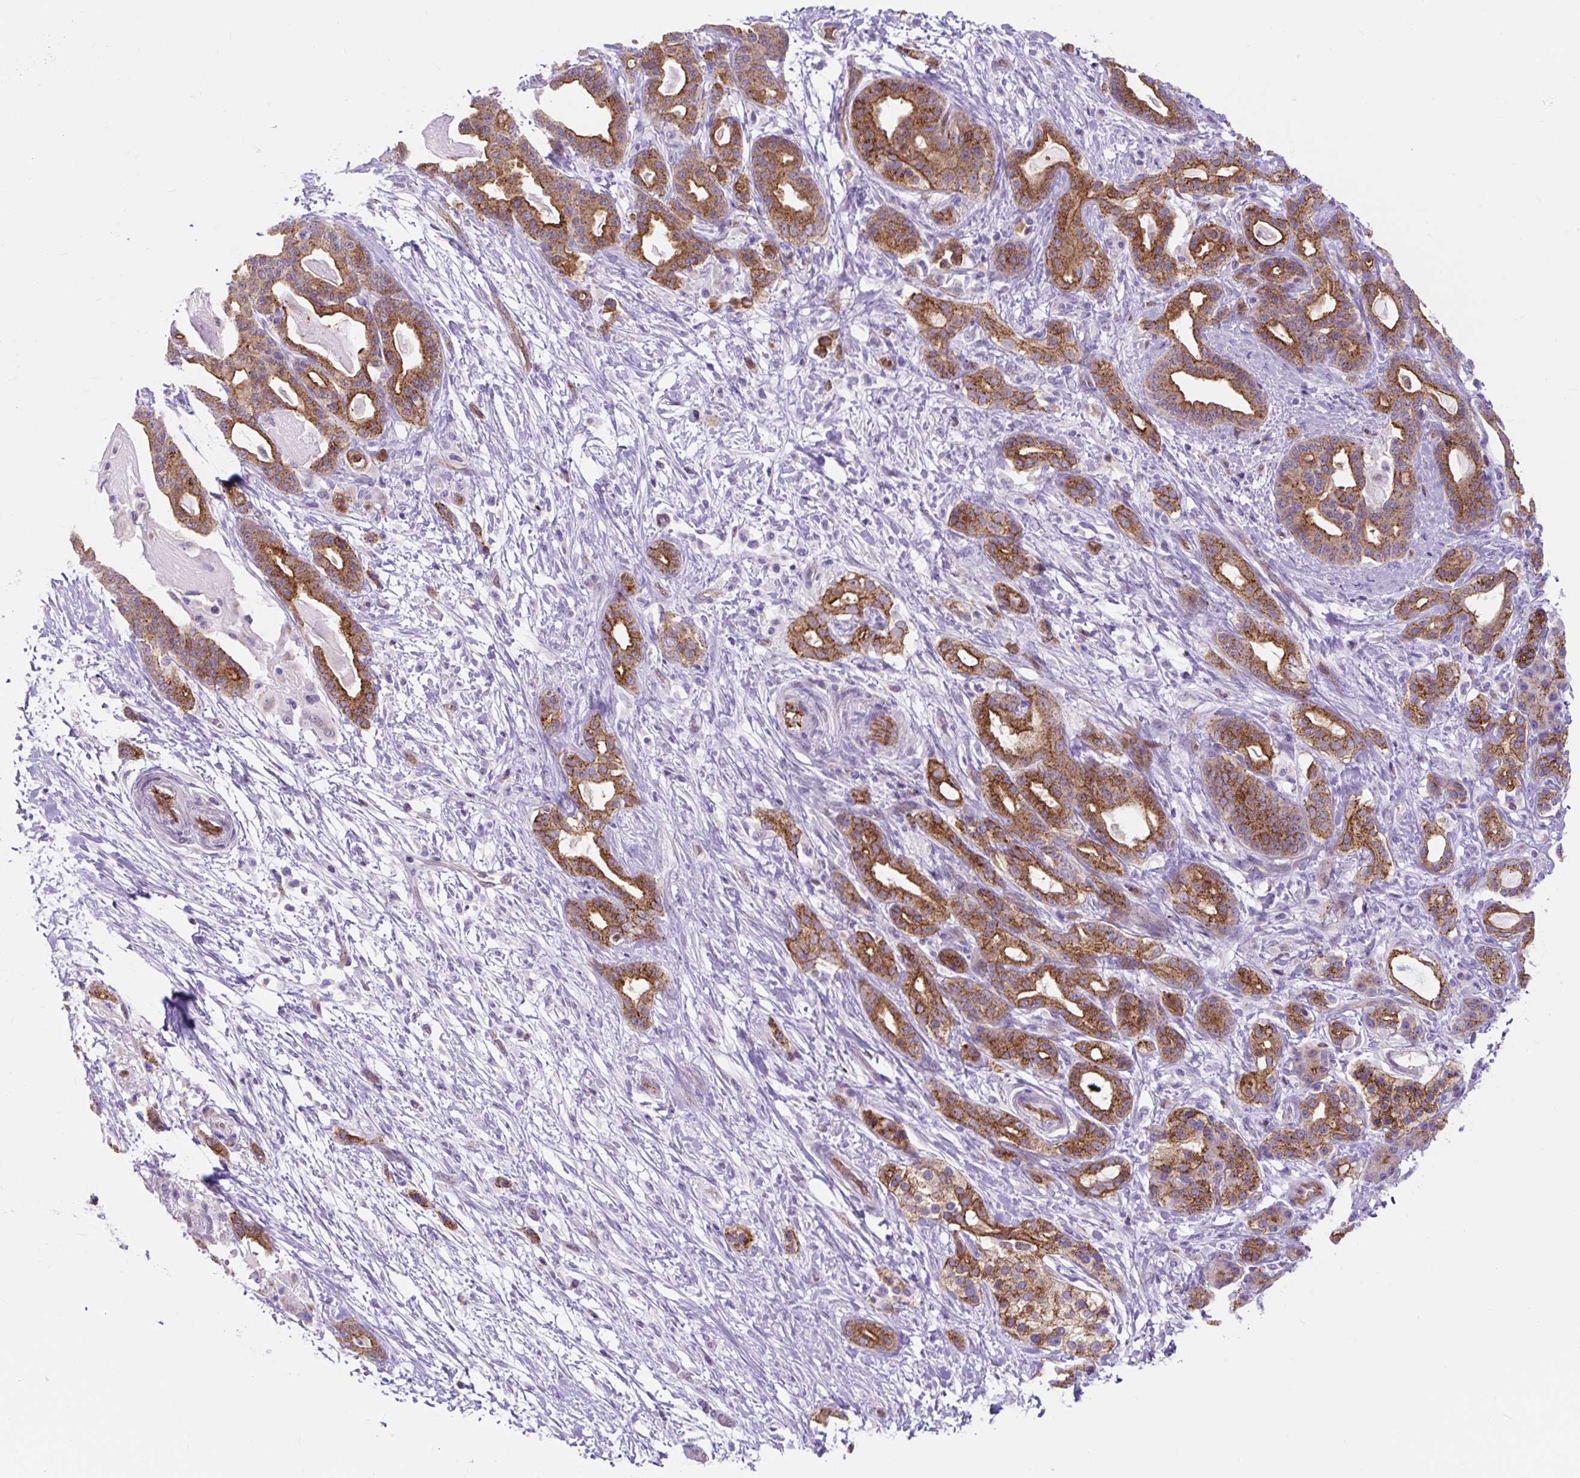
{"staining": {"intensity": "strong", "quantity": ">75%", "location": "cytoplasmic/membranous"}, "tissue": "pancreatic cancer", "cell_type": "Tumor cells", "image_type": "cancer", "snomed": [{"axis": "morphology", "description": "Adenocarcinoma, NOS"}, {"axis": "topography", "description": "Pancreas"}], "caption": "A brown stain labels strong cytoplasmic/membranous expression of a protein in human pancreatic cancer tumor cells. Nuclei are stained in blue.", "gene": "HIP1R", "patient": {"sex": "male", "age": 63}}